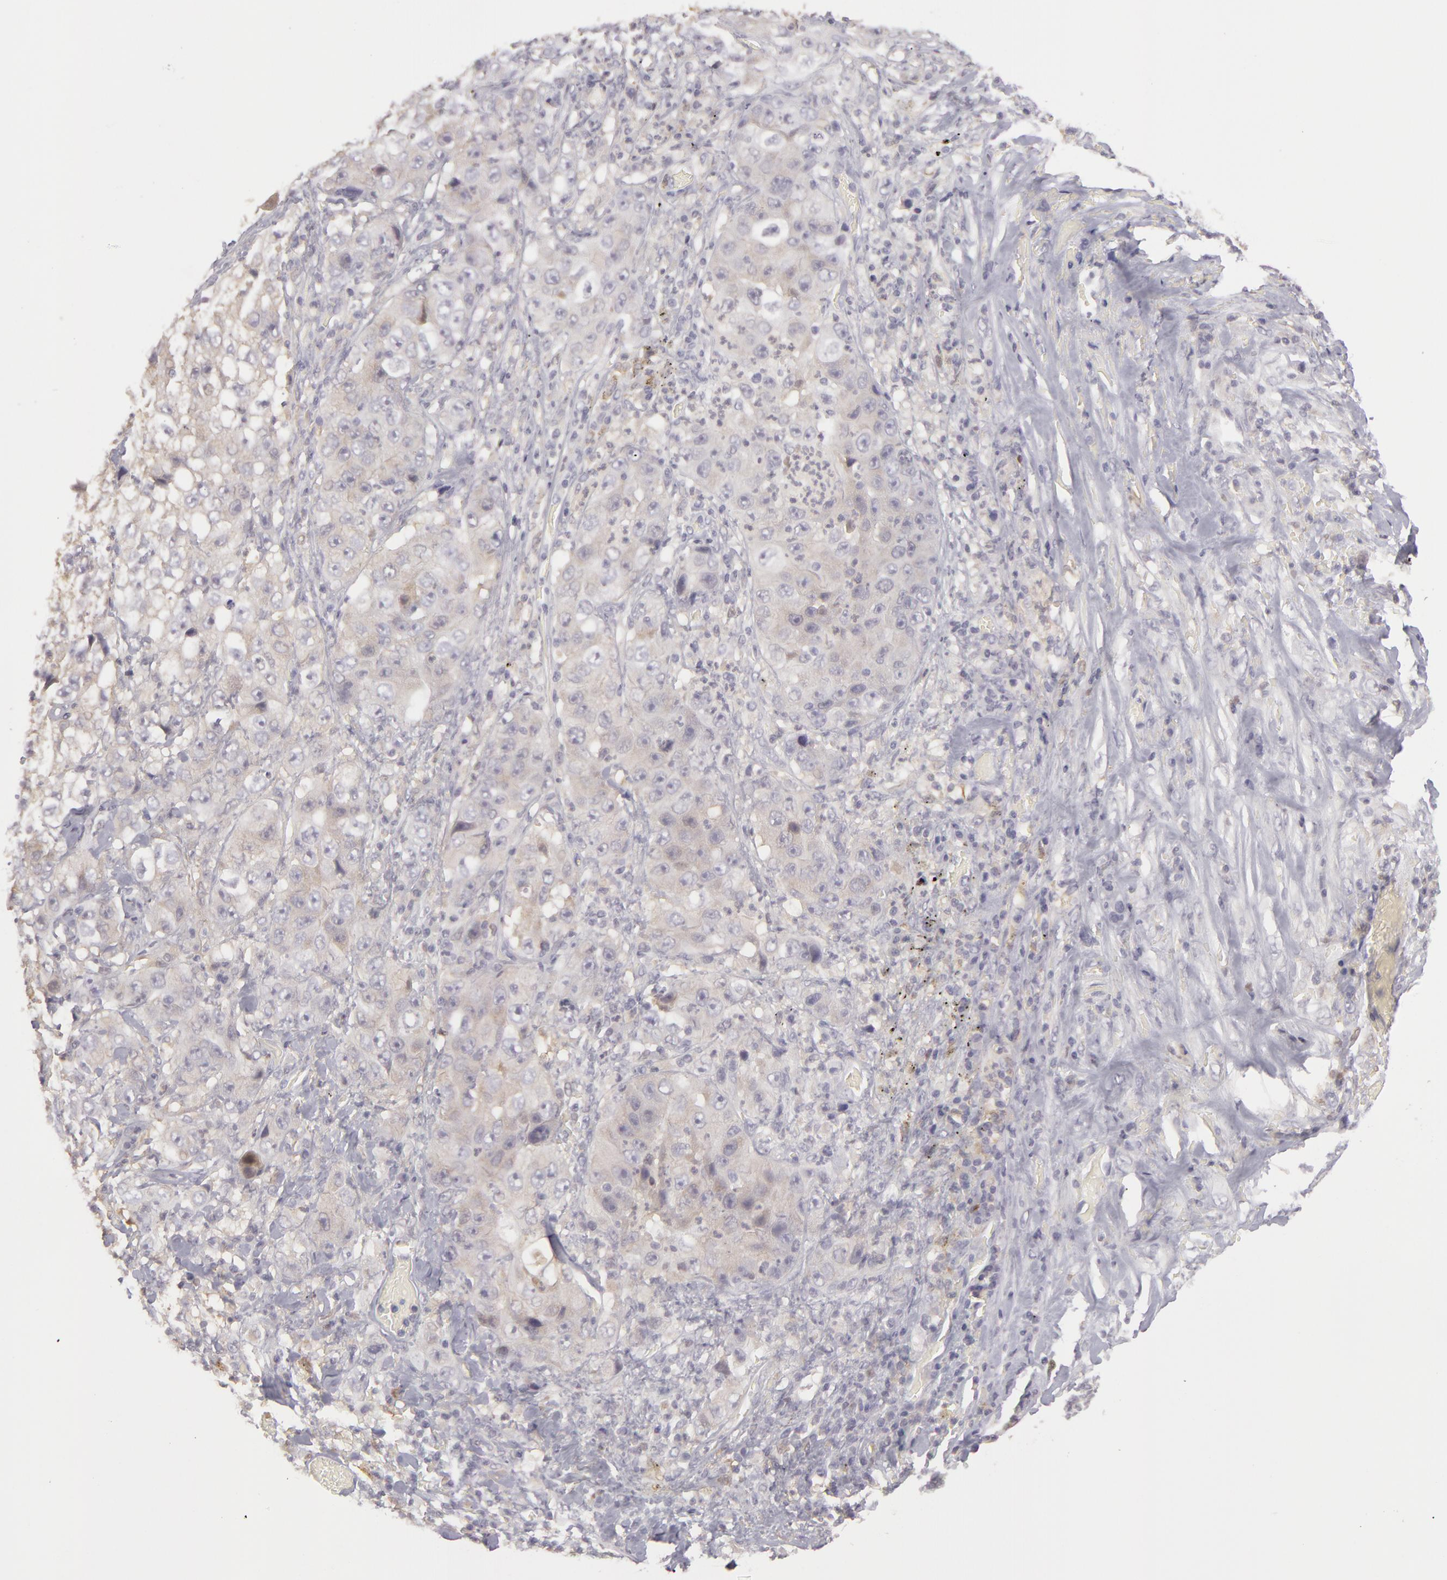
{"staining": {"intensity": "negative", "quantity": "none", "location": "none"}, "tissue": "lung cancer", "cell_type": "Tumor cells", "image_type": "cancer", "snomed": [{"axis": "morphology", "description": "Squamous cell carcinoma, NOS"}, {"axis": "topography", "description": "Lung"}], "caption": "Immunohistochemistry of human squamous cell carcinoma (lung) displays no positivity in tumor cells.", "gene": "GNPDA1", "patient": {"sex": "male", "age": 64}}